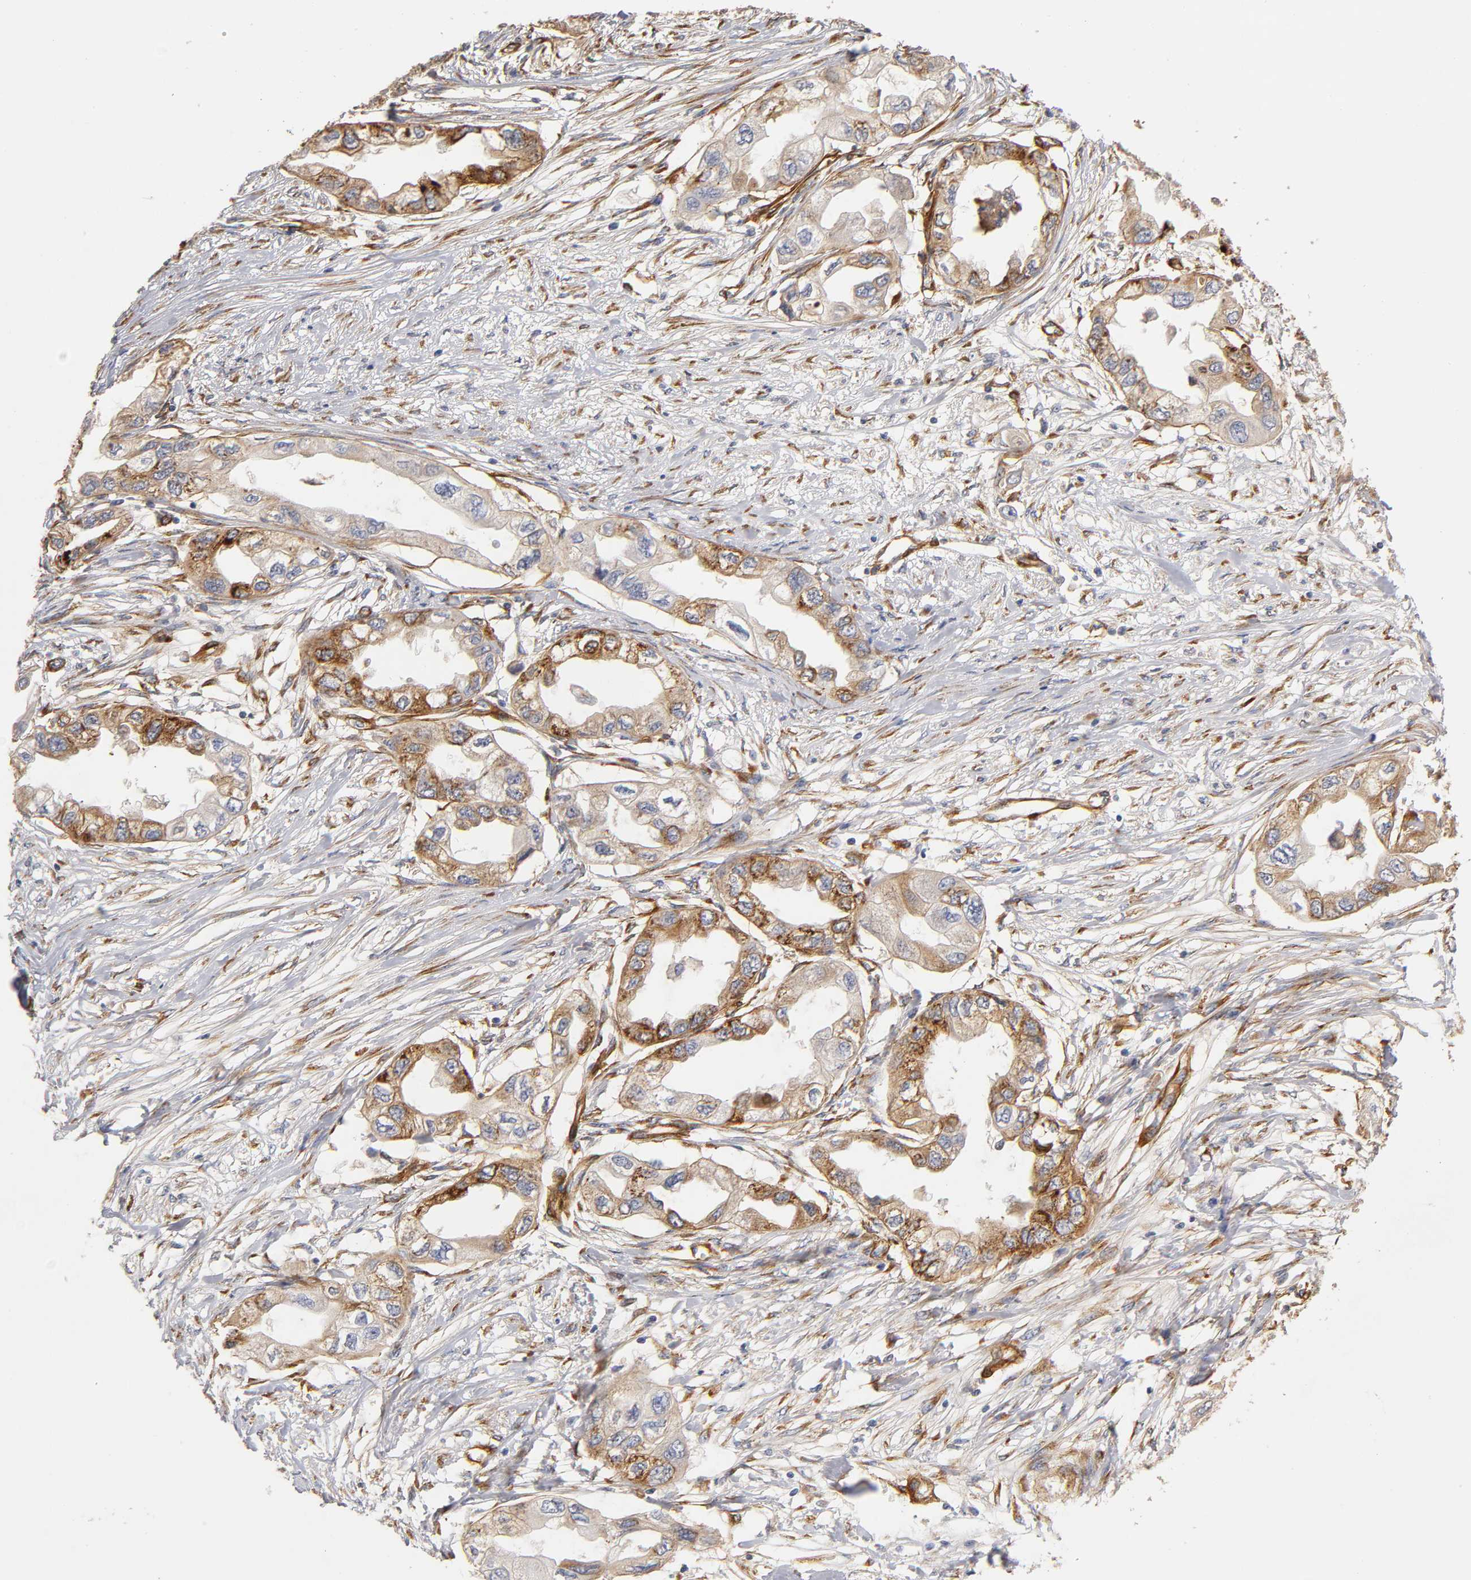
{"staining": {"intensity": "moderate", "quantity": "<25%", "location": "cytoplasmic/membranous"}, "tissue": "endometrial cancer", "cell_type": "Tumor cells", "image_type": "cancer", "snomed": [{"axis": "morphology", "description": "Adenocarcinoma, NOS"}, {"axis": "topography", "description": "Endometrium"}], "caption": "This image displays immunohistochemistry staining of human endometrial adenocarcinoma, with low moderate cytoplasmic/membranous staining in about <25% of tumor cells.", "gene": "LAMB1", "patient": {"sex": "female", "age": 67}}